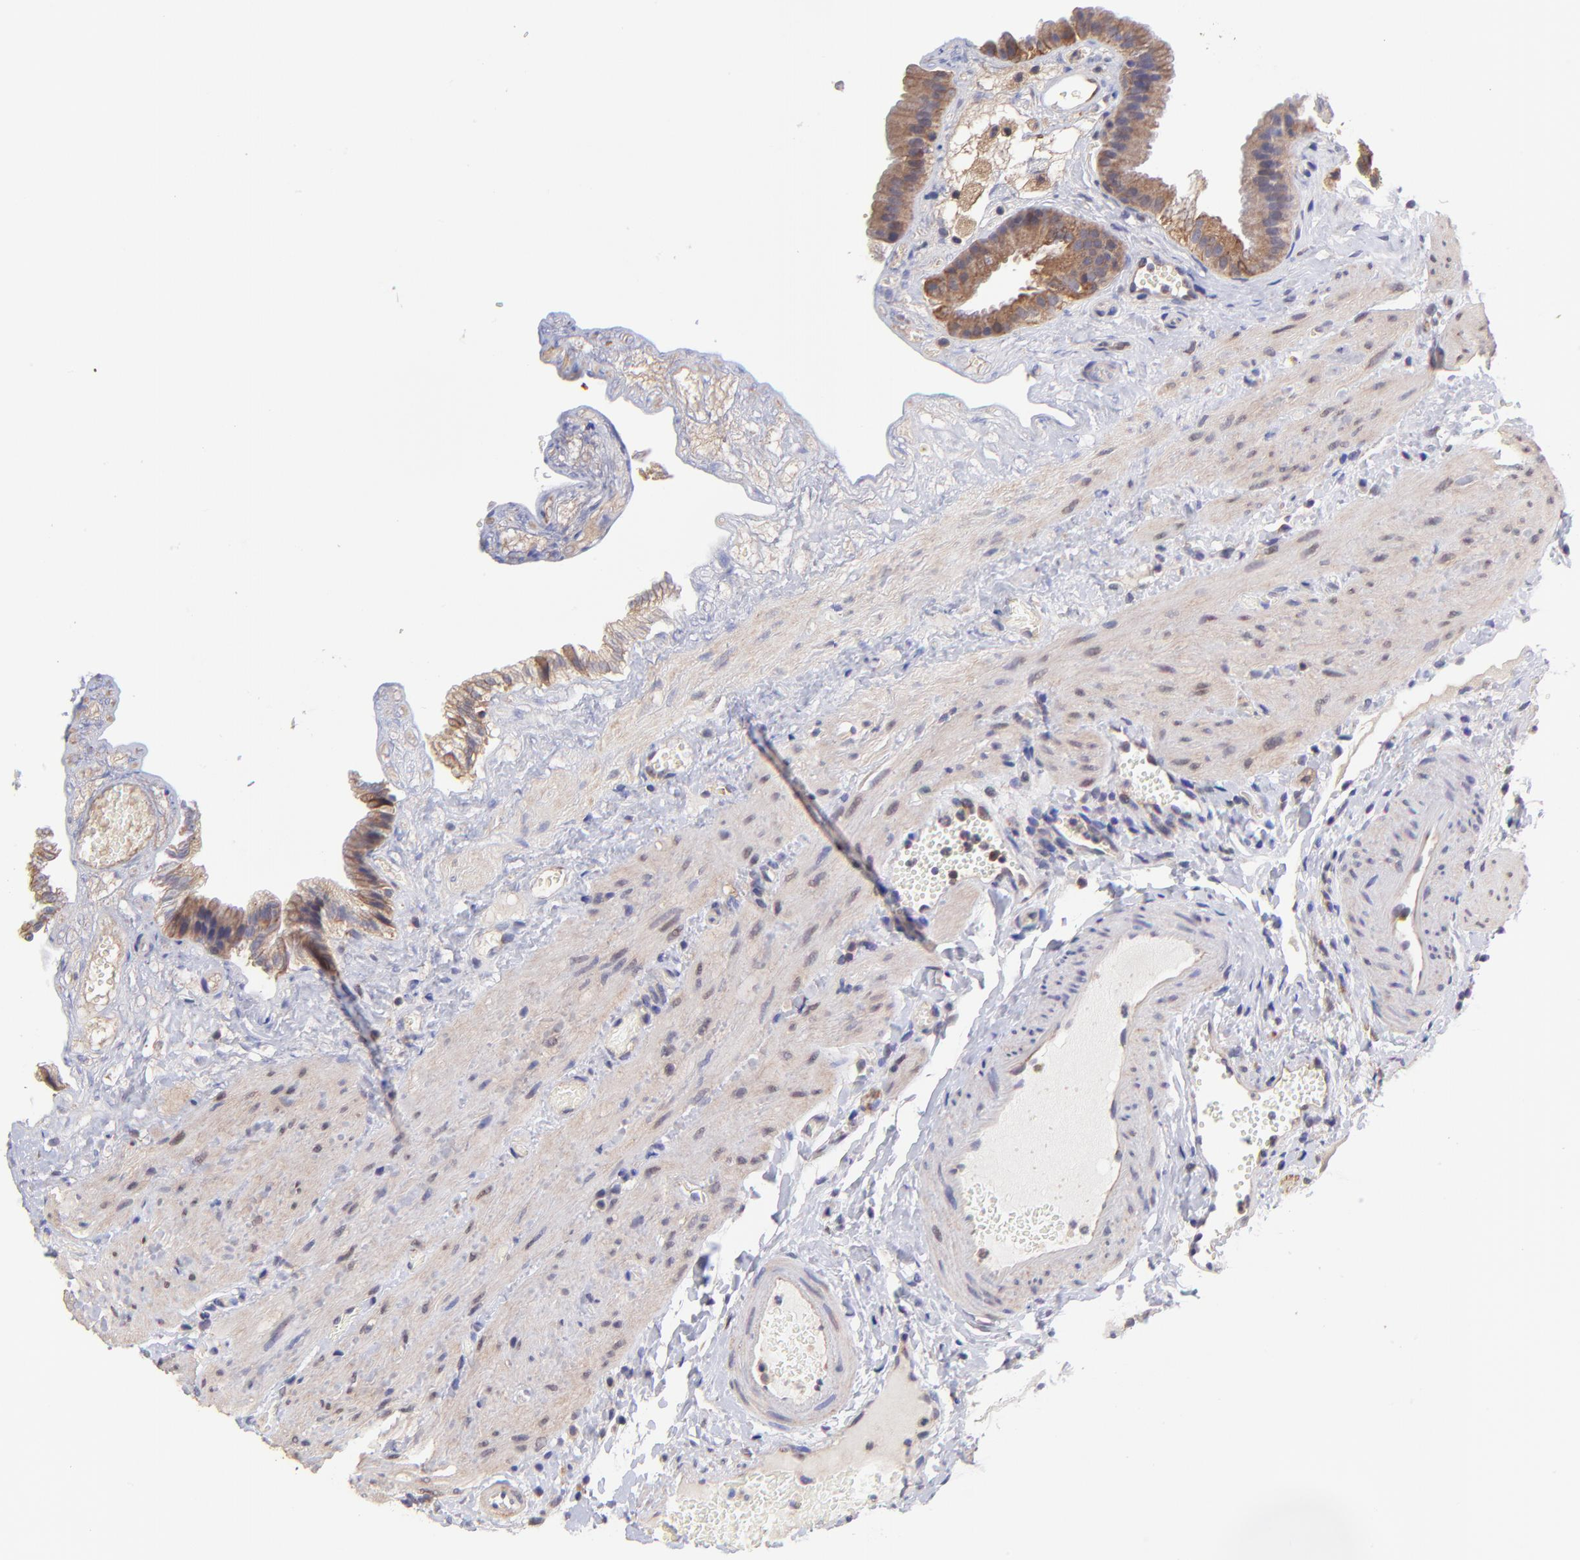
{"staining": {"intensity": "strong", "quantity": ">75%", "location": "cytoplasmic/membranous"}, "tissue": "gallbladder", "cell_type": "Glandular cells", "image_type": "normal", "snomed": [{"axis": "morphology", "description": "Normal tissue, NOS"}, {"axis": "topography", "description": "Gallbladder"}], "caption": "Benign gallbladder exhibits strong cytoplasmic/membranous staining in about >75% of glandular cells Nuclei are stained in blue..", "gene": "NSF", "patient": {"sex": "female", "age": 24}}